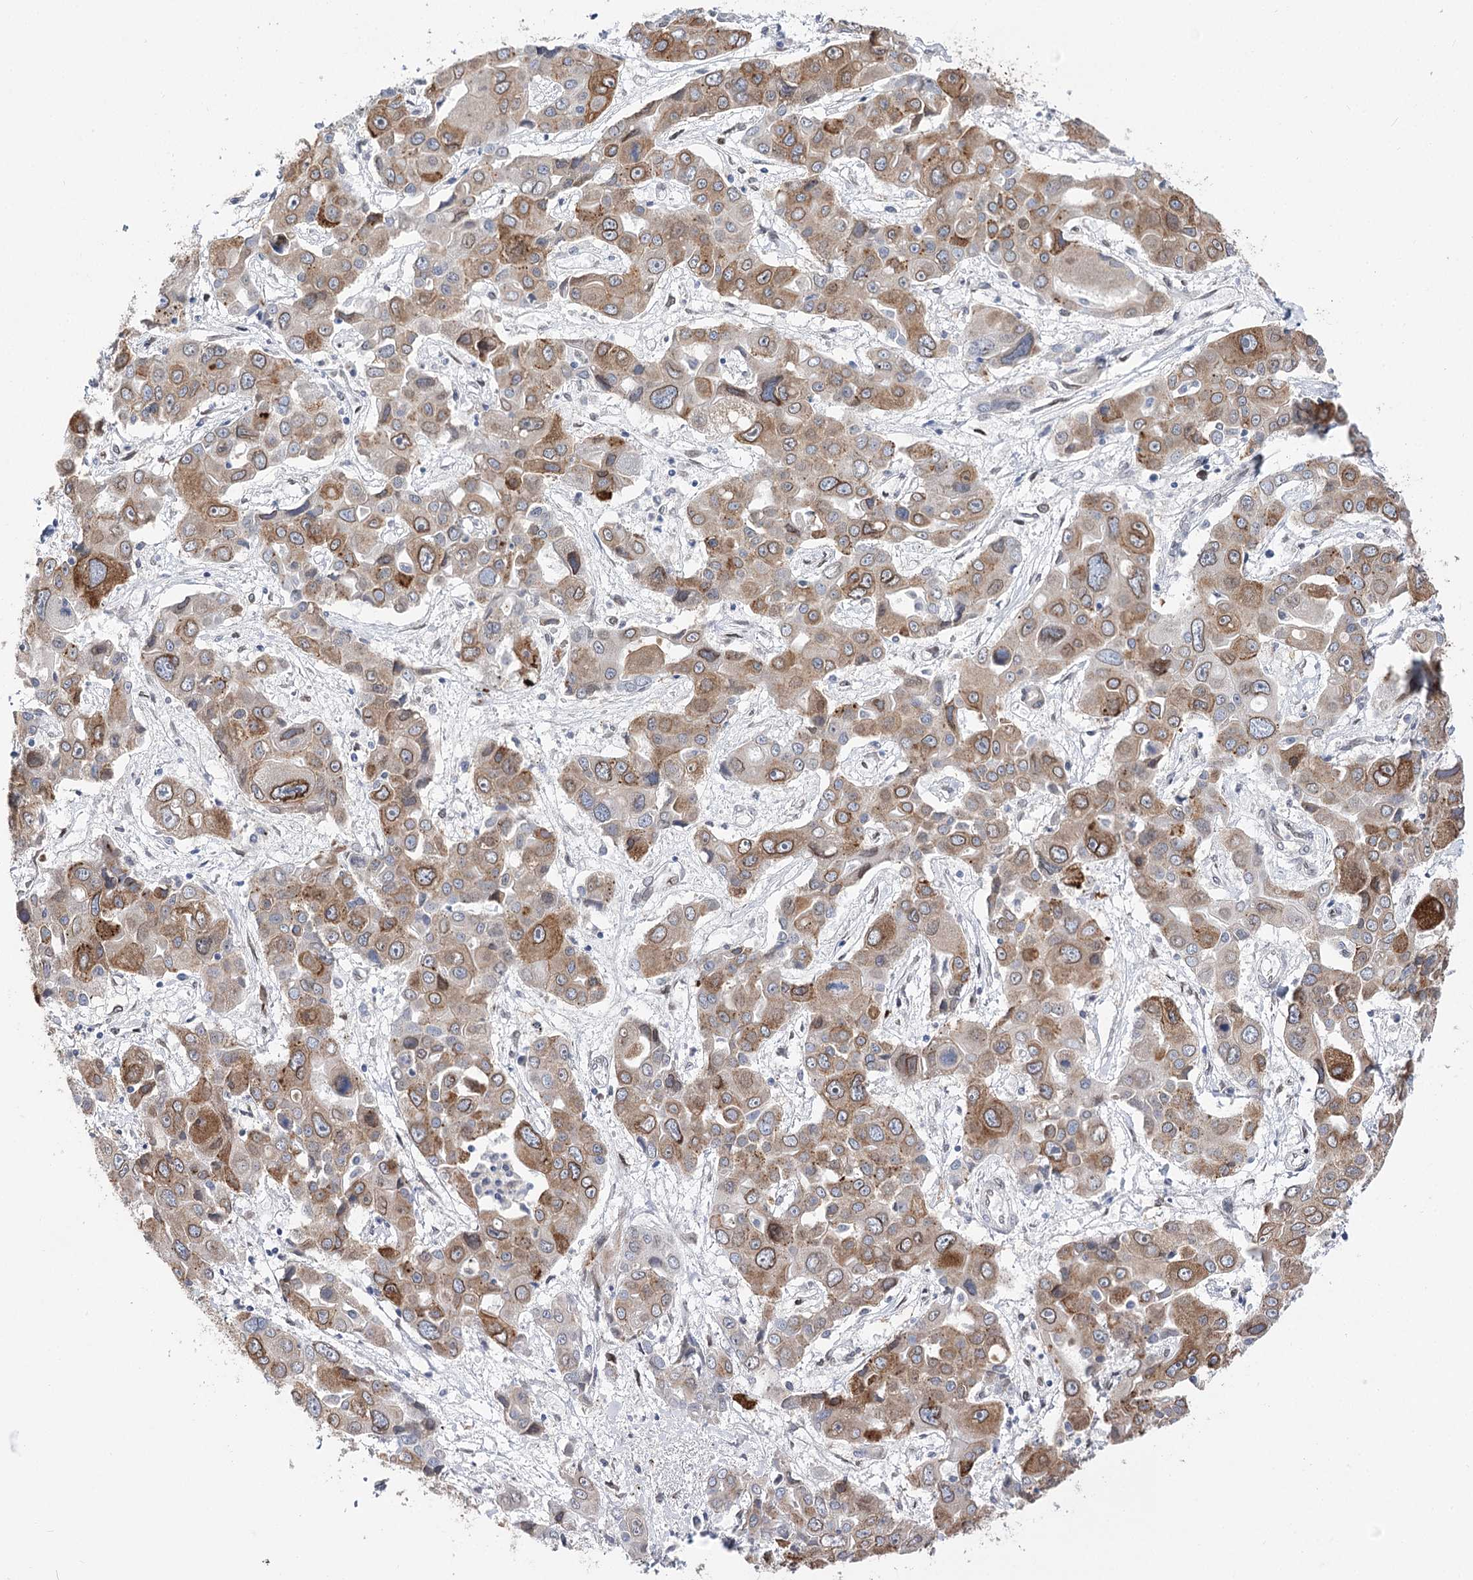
{"staining": {"intensity": "moderate", "quantity": ">75%", "location": "cytoplasmic/membranous,nuclear"}, "tissue": "liver cancer", "cell_type": "Tumor cells", "image_type": "cancer", "snomed": [{"axis": "morphology", "description": "Cholangiocarcinoma"}, {"axis": "topography", "description": "Liver"}], "caption": "About >75% of tumor cells in liver cancer (cholangiocarcinoma) display moderate cytoplasmic/membranous and nuclear protein positivity as visualized by brown immunohistochemical staining.", "gene": "TMEM201", "patient": {"sex": "male", "age": 67}}